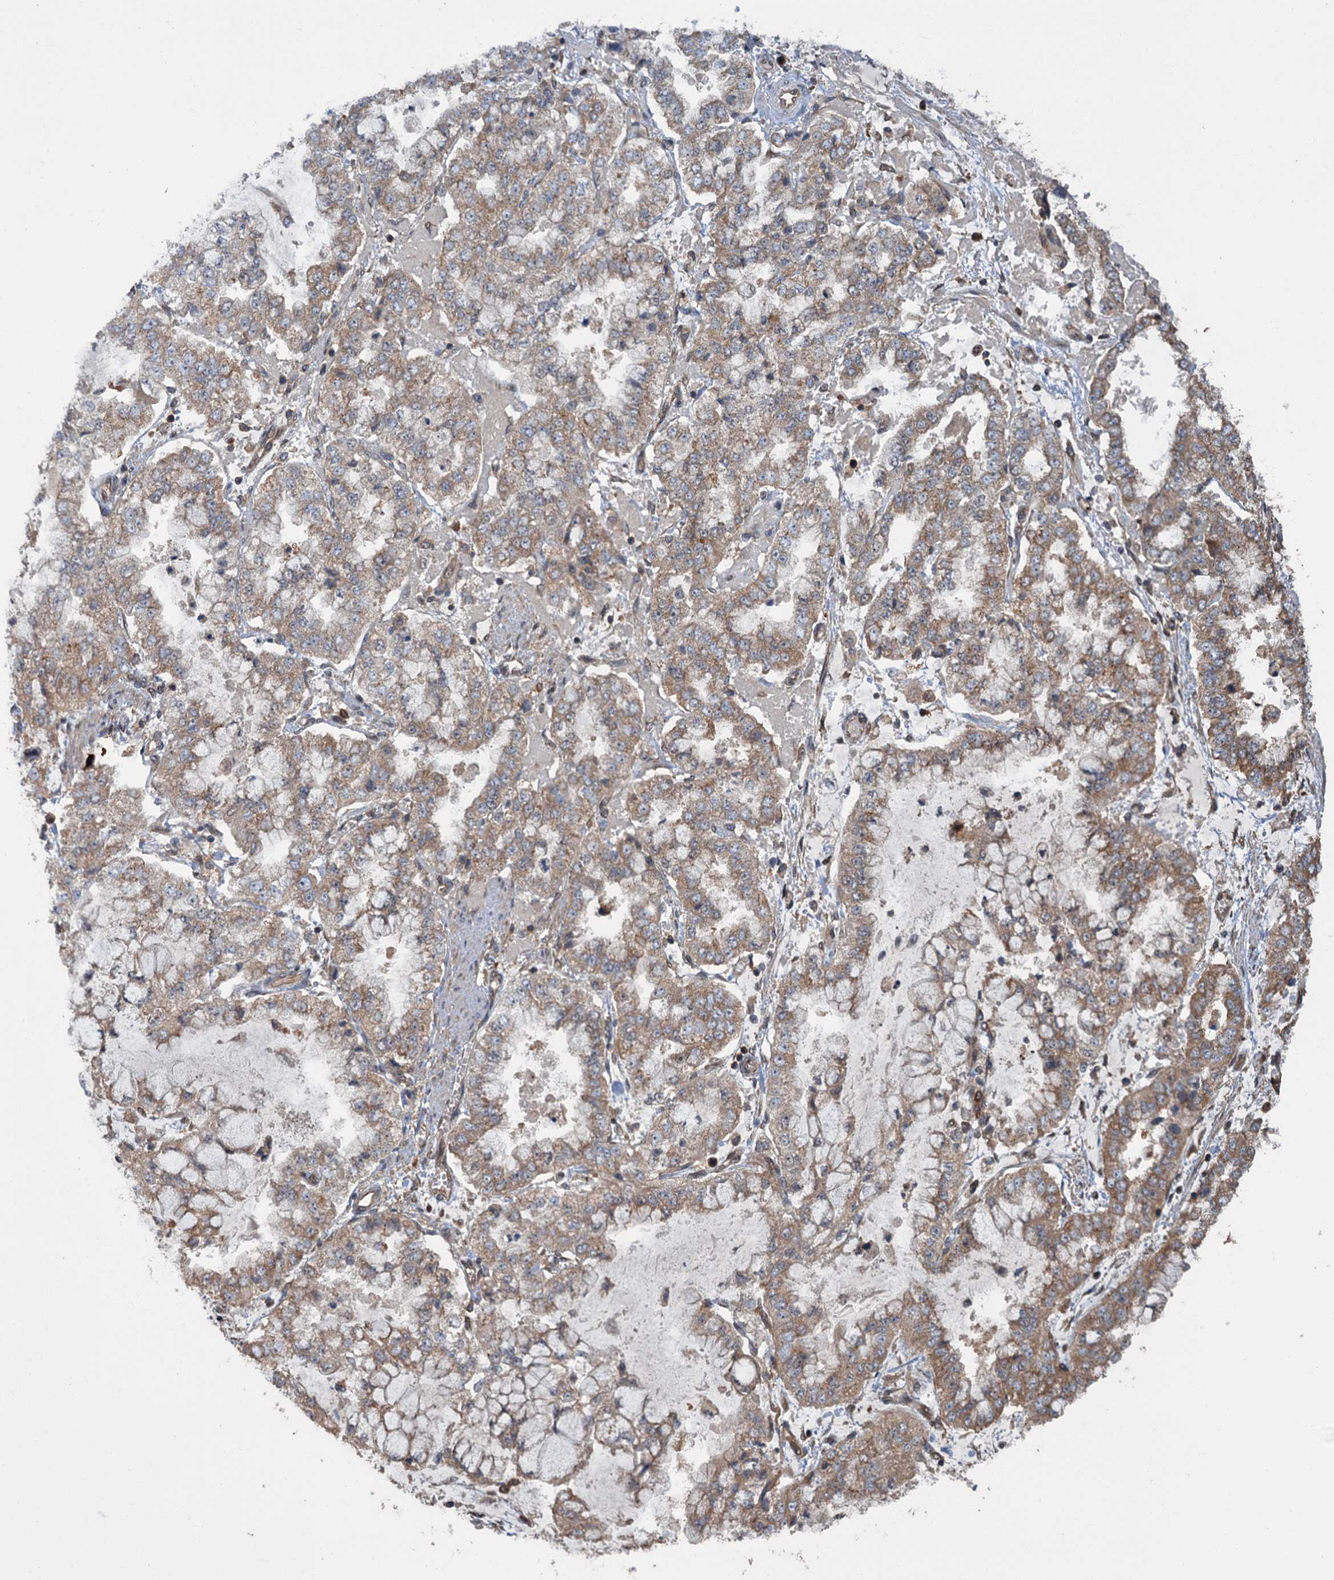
{"staining": {"intensity": "moderate", "quantity": ">75%", "location": "cytoplasmic/membranous"}, "tissue": "stomach cancer", "cell_type": "Tumor cells", "image_type": "cancer", "snomed": [{"axis": "morphology", "description": "Adenocarcinoma, NOS"}, {"axis": "topography", "description": "Stomach"}], "caption": "High-magnification brightfield microscopy of stomach cancer stained with DAB (brown) and counterstained with hematoxylin (blue). tumor cells exhibit moderate cytoplasmic/membranous expression is appreciated in approximately>75% of cells. Nuclei are stained in blue.", "gene": "KANSL2", "patient": {"sex": "male", "age": 76}}